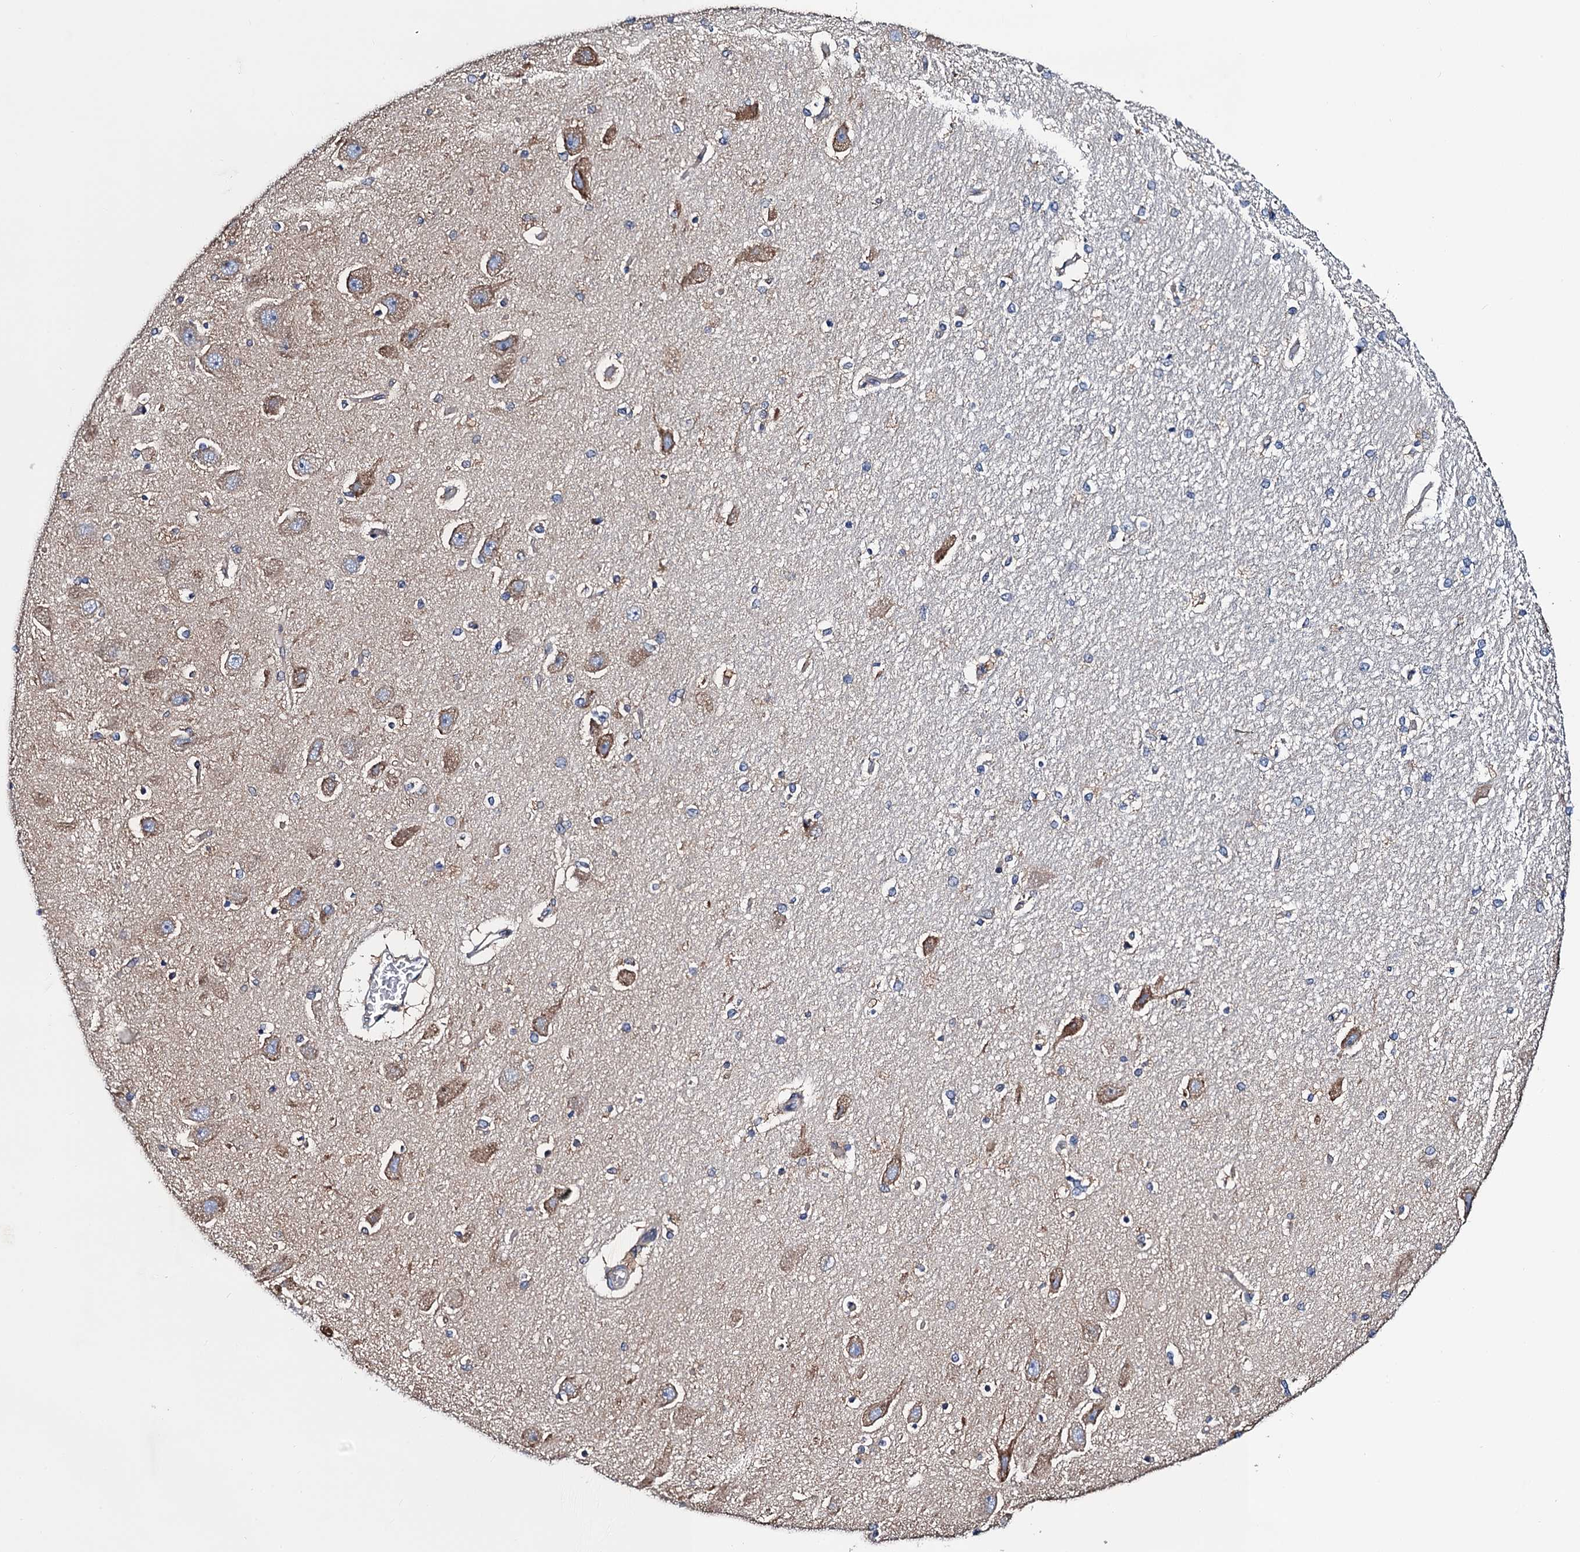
{"staining": {"intensity": "negative", "quantity": "none", "location": "none"}, "tissue": "hippocampus", "cell_type": "Glial cells", "image_type": "normal", "snomed": [{"axis": "morphology", "description": "Normal tissue, NOS"}, {"axis": "topography", "description": "Hippocampus"}], "caption": "Immunohistochemistry (IHC) photomicrograph of benign hippocampus: hippocampus stained with DAB (3,3'-diaminobenzidine) reveals no significant protein positivity in glial cells. The staining is performed using DAB (3,3'-diaminobenzidine) brown chromogen with nuclei counter-stained in using hematoxylin.", "gene": "PGLS", "patient": {"sex": "female", "age": 54}}